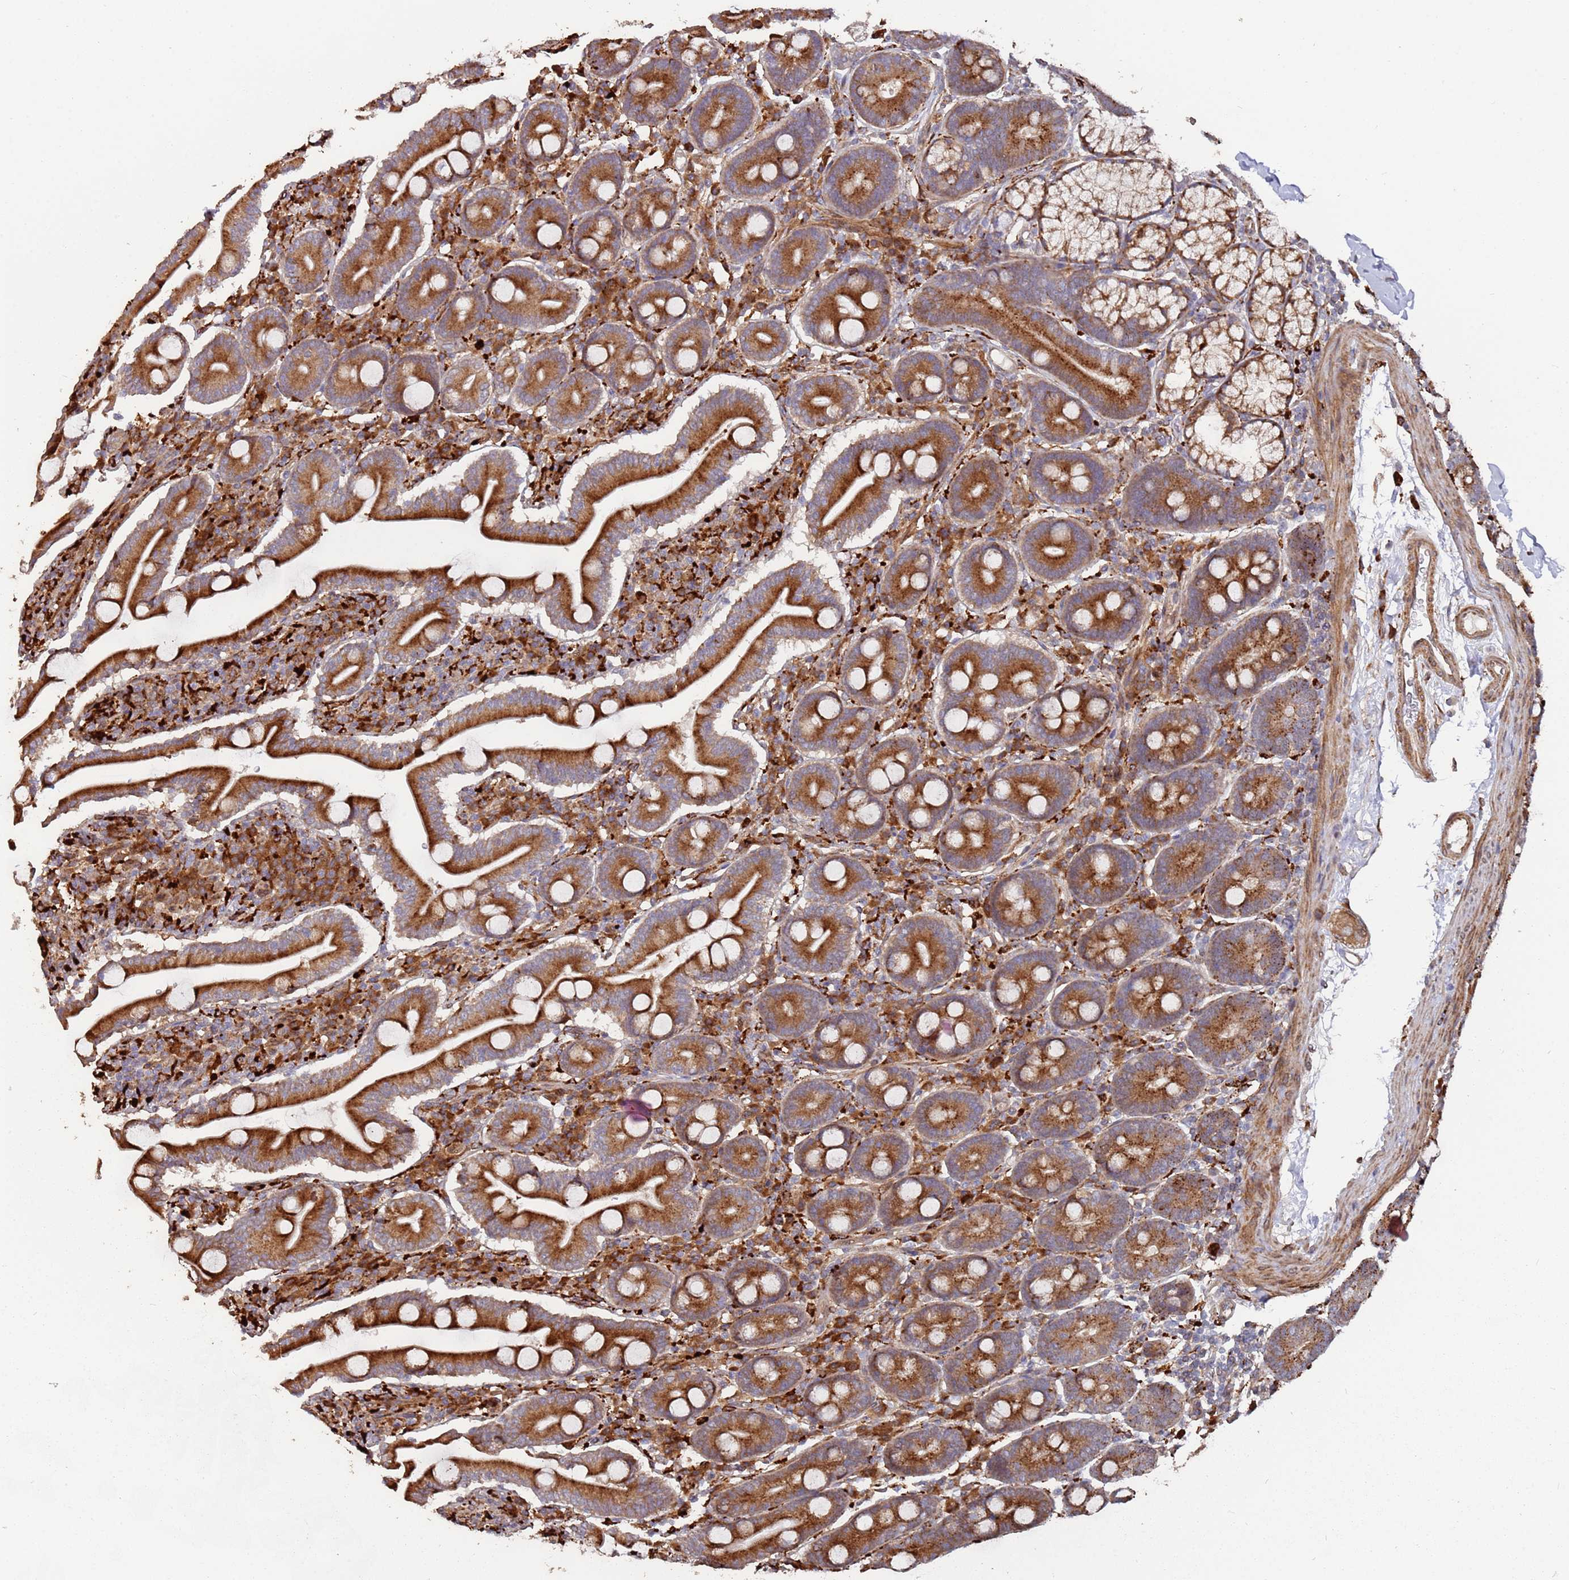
{"staining": {"intensity": "strong", "quantity": ">75%", "location": "cytoplasmic/membranous"}, "tissue": "duodenum", "cell_type": "Glandular cells", "image_type": "normal", "snomed": [{"axis": "morphology", "description": "Normal tissue, NOS"}, {"axis": "topography", "description": "Duodenum"}], "caption": "Unremarkable duodenum demonstrates strong cytoplasmic/membranous staining in about >75% of glandular cells.", "gene": "LACC1", "patient": {"sex": "male", "age": 35}}